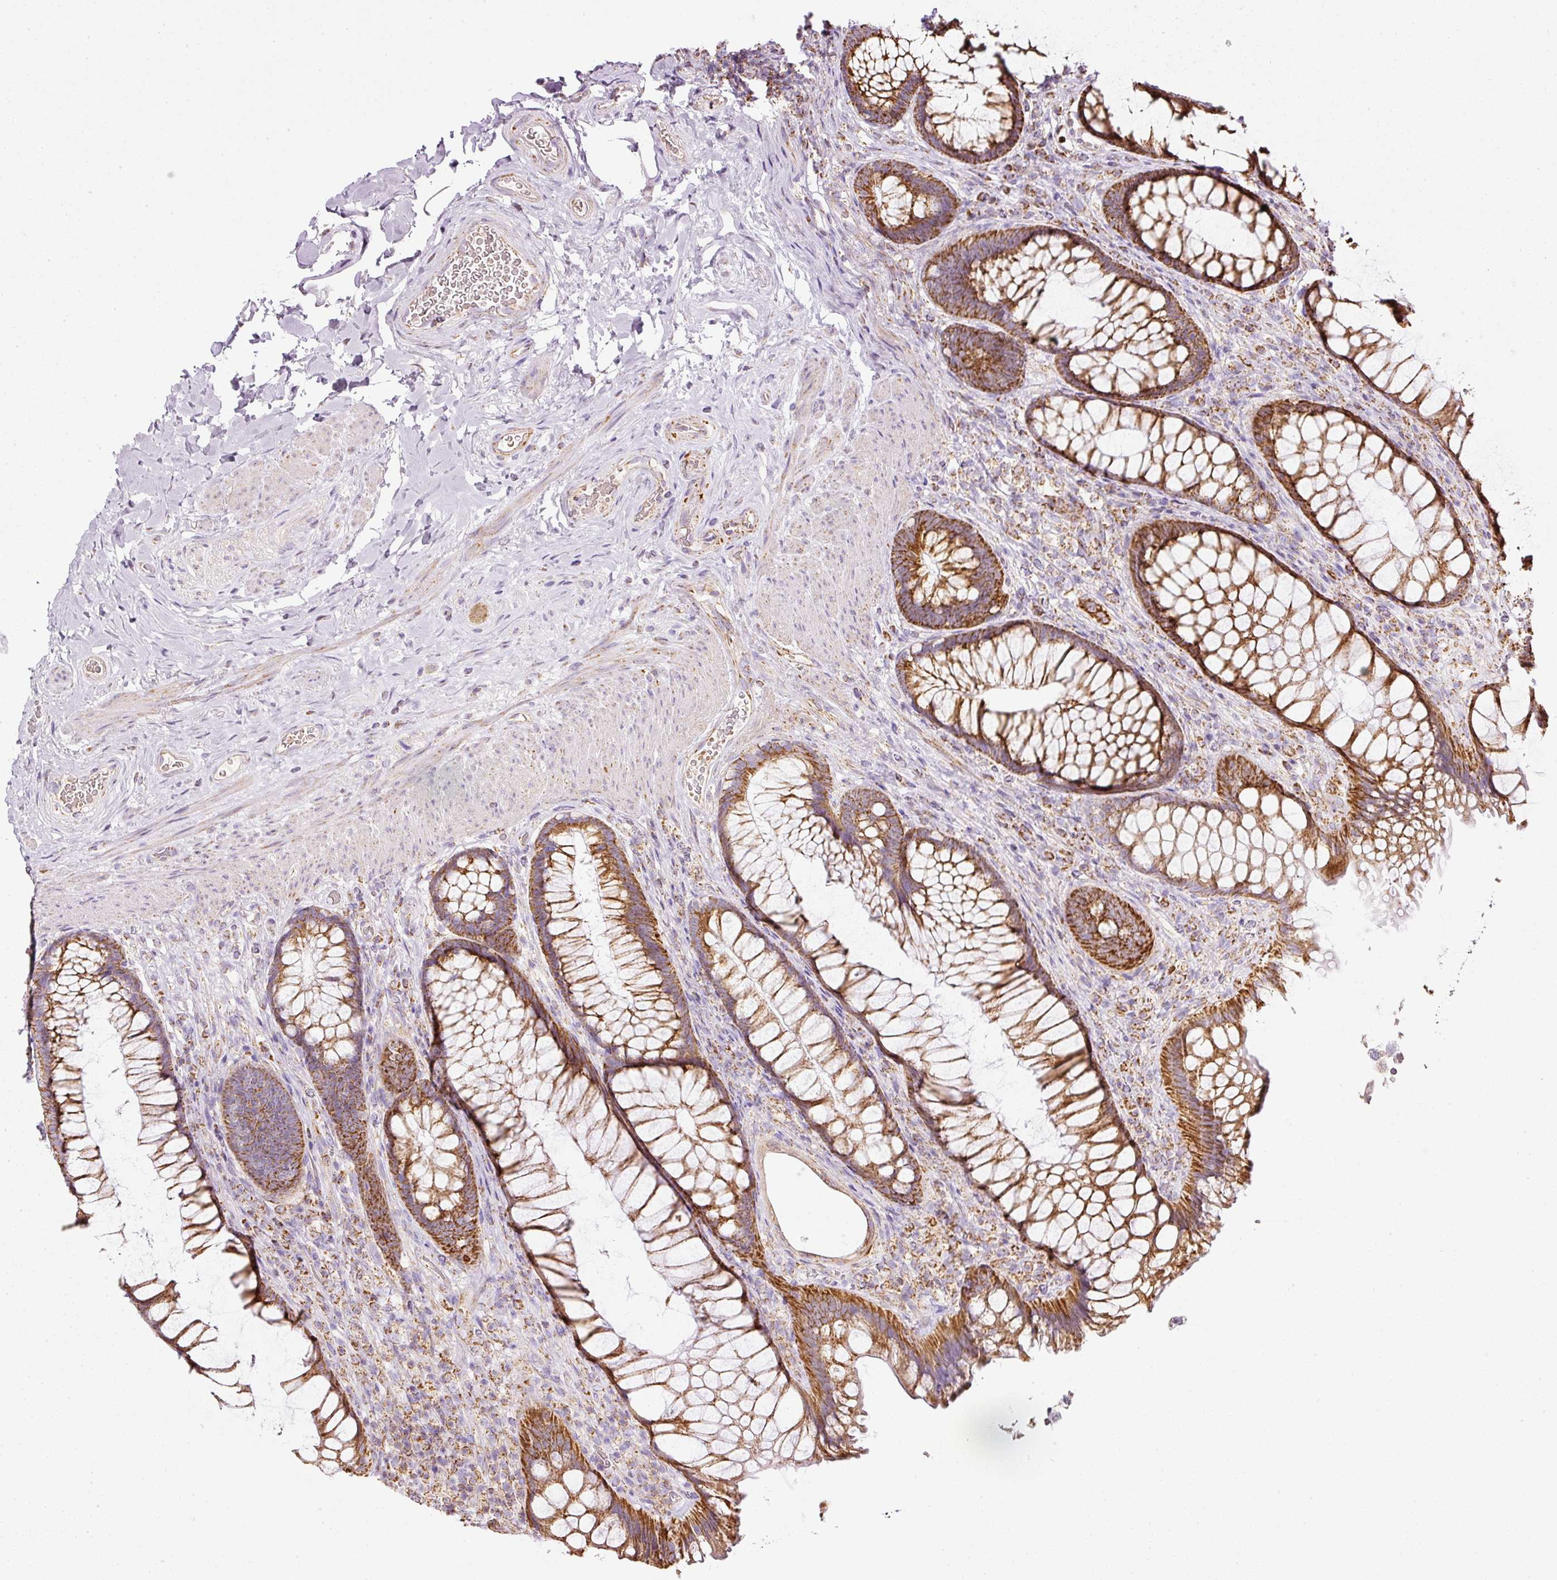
{"staining": {"intensity": "strong", "quantity": ">75%", "location": "cytoplasmic/membranous"}, "tissue": "rectum", "cell_type": "Glandular cells", "image_type": "normal", "snomed": [{"axis": "morphology", "description": "Normal tissue, NOS"}, {"axis": "topography", "description": "Rectum"}], "caption": "Brown immunohistochemical staining in normal rectum shows strong cytoplasmic/membranous staining in about >75% of glandular cells.", "gene": "SDHA", "patient": {"sex": "male", "age": 53}}